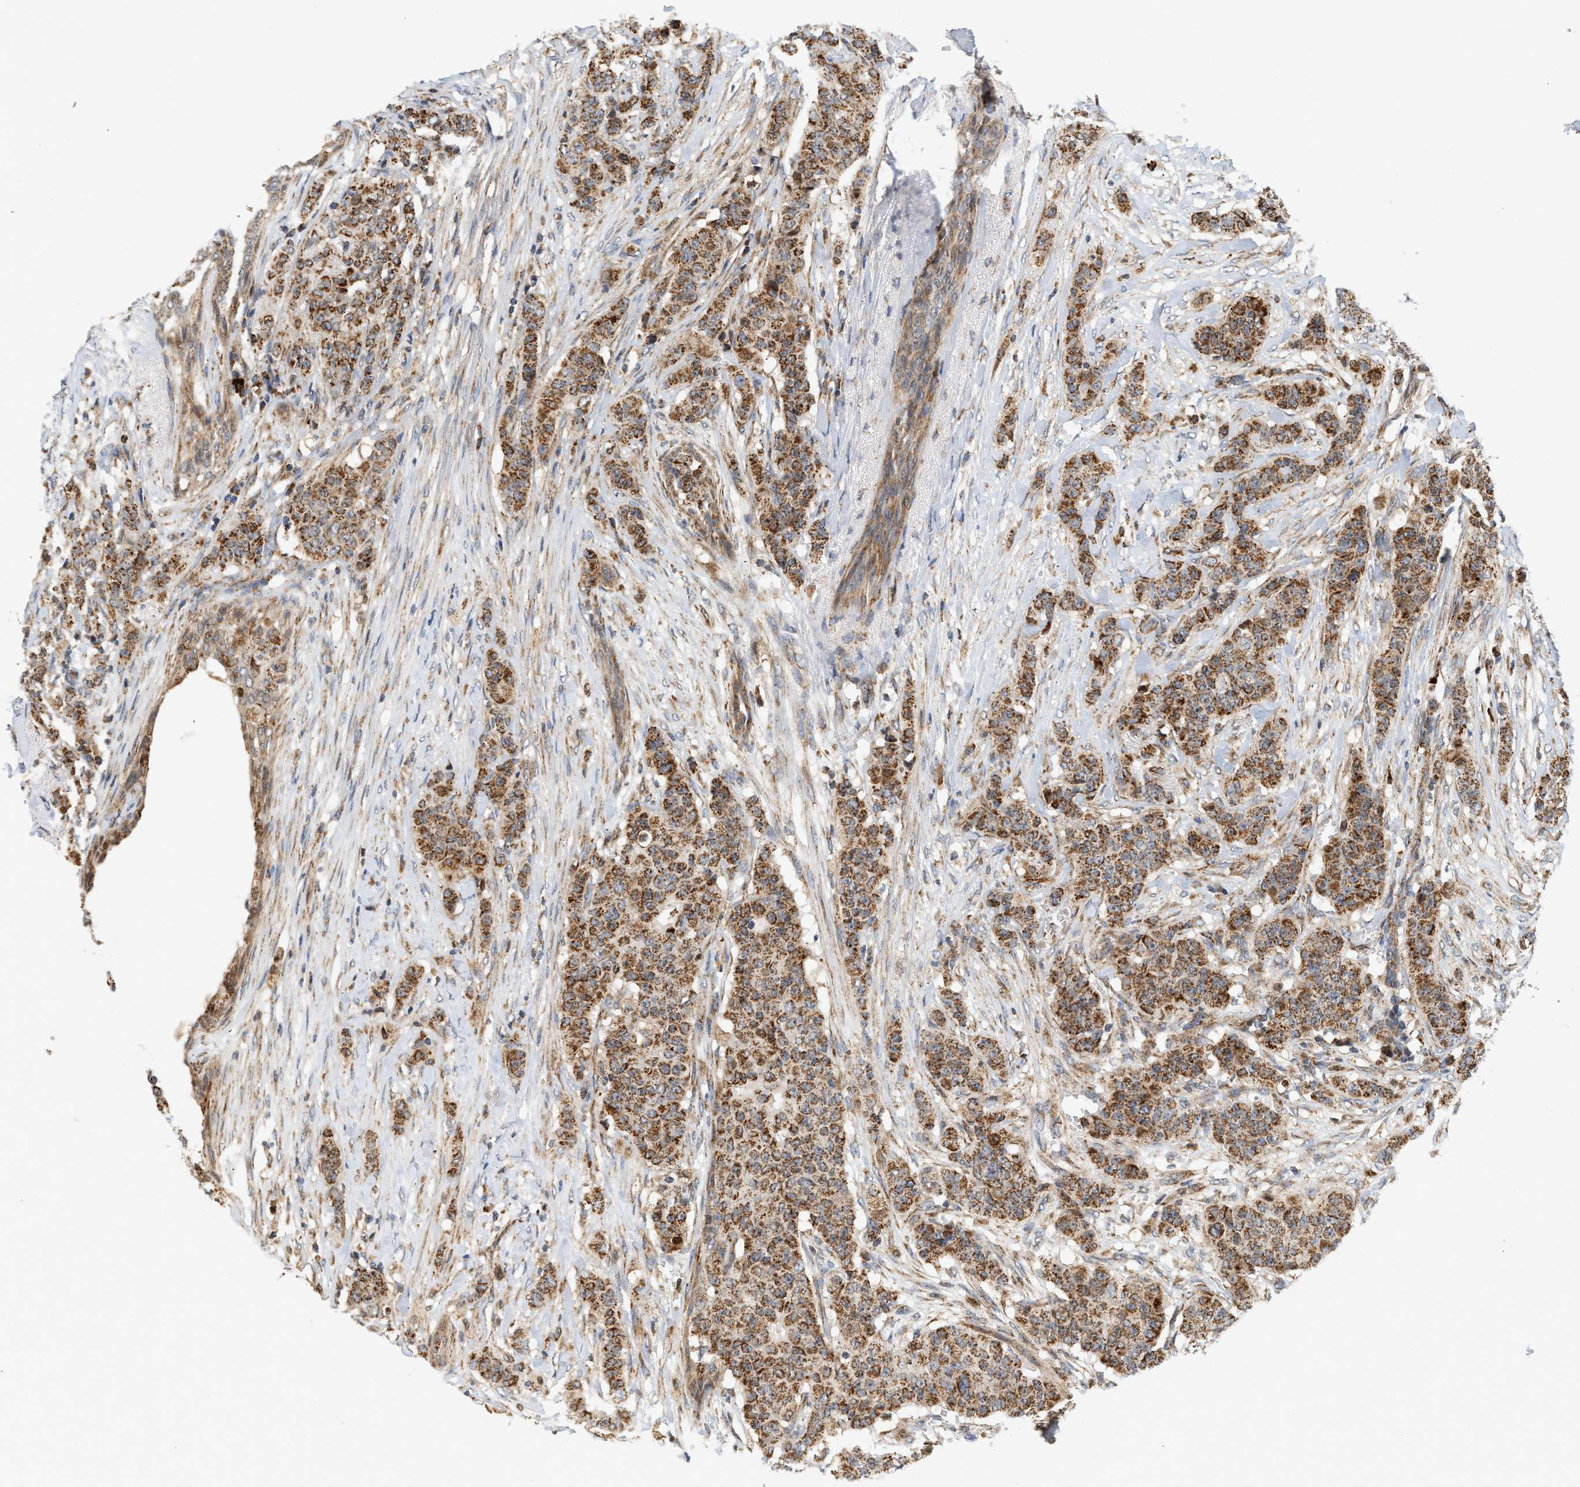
{"staining": {"intensity": "strong", "quantity": ">75%", "location": "cytoplasmic/membranous"}, "tissue": "breast cancer", "cell_type": "Tumor cells", "image_type": "cancer", "snomed": [{"axis": "morphology", "description": "Normal tissue, NOS"}, {"axis": "morphology", "description": "Duct carcinoma"}, {"axis": "topography", "description": "Breast"}], "caption": "Strong cytoplasmic/membranous positivity is identified in about >75% of tumor cells in breast infiltrating ductal carcinoma.", "gene": "MCU", "patient": {"sex": "female", "age": 40}}